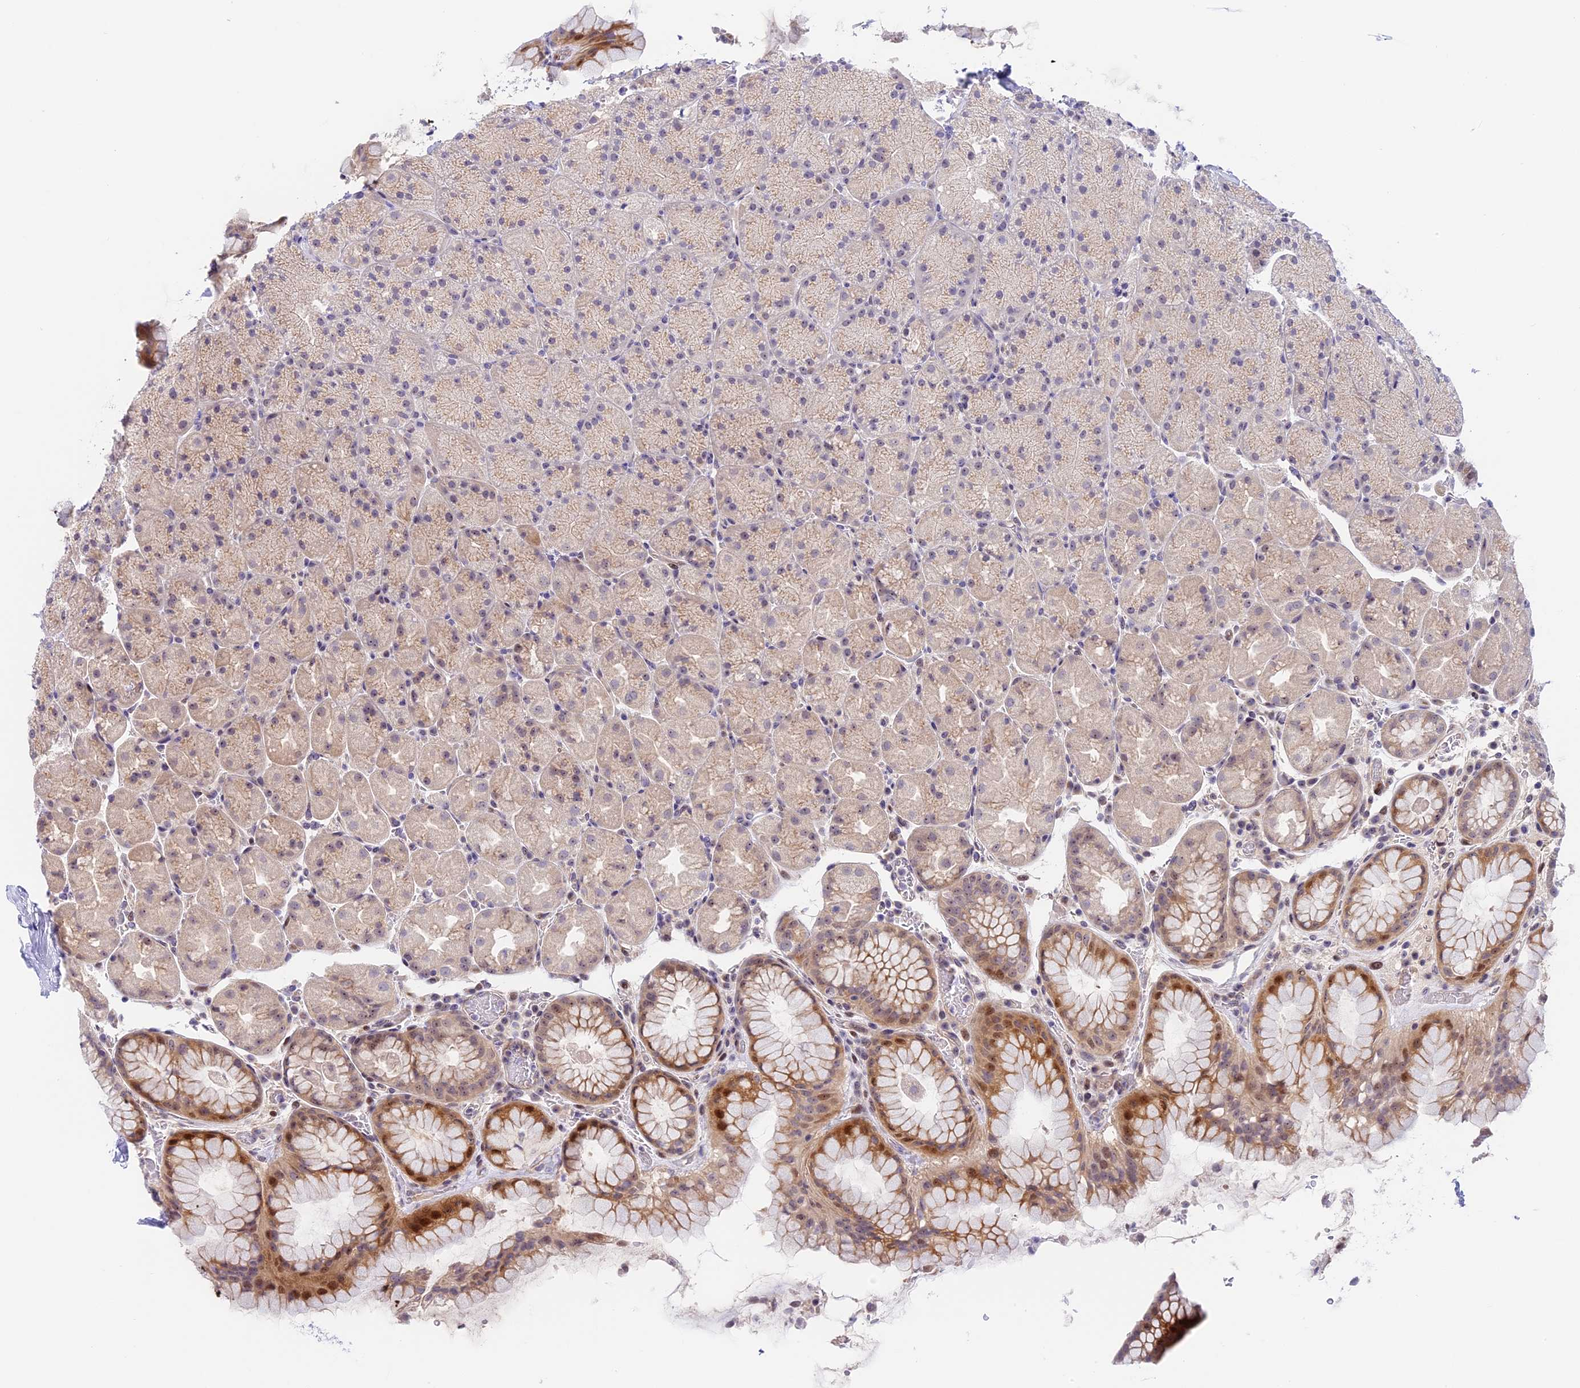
{"staining": {"intensity": "moderate", "quantity": "25%-75%", "location": "cytoplasmic/membranous,nuclear"}, "tissue": "stomach", "cell_type": "Glandular cells", "image_type": "normal", "snomed": [{"axis": "morphology", "description": "Normal tissue, NOS"}, {"axis": "topography", "description": "Stomach, upper"}, {"axis": "topography", "description": "Stomach, lower"}], "caption": "Immunohistochemistry (IHC) photomicrograph of unremarkable stomach: human stomach stained using immunohistochemistry (IHC) exhibits medium levels of moderate protein expression localized specifically in the cytoplasmic/membranous,nuclear of glandular cells, appearing as a cytoplasmic/membranous,nuclear brown color.", "gene": "MIDN", "patient": {"sex": "male", "age": 67}}